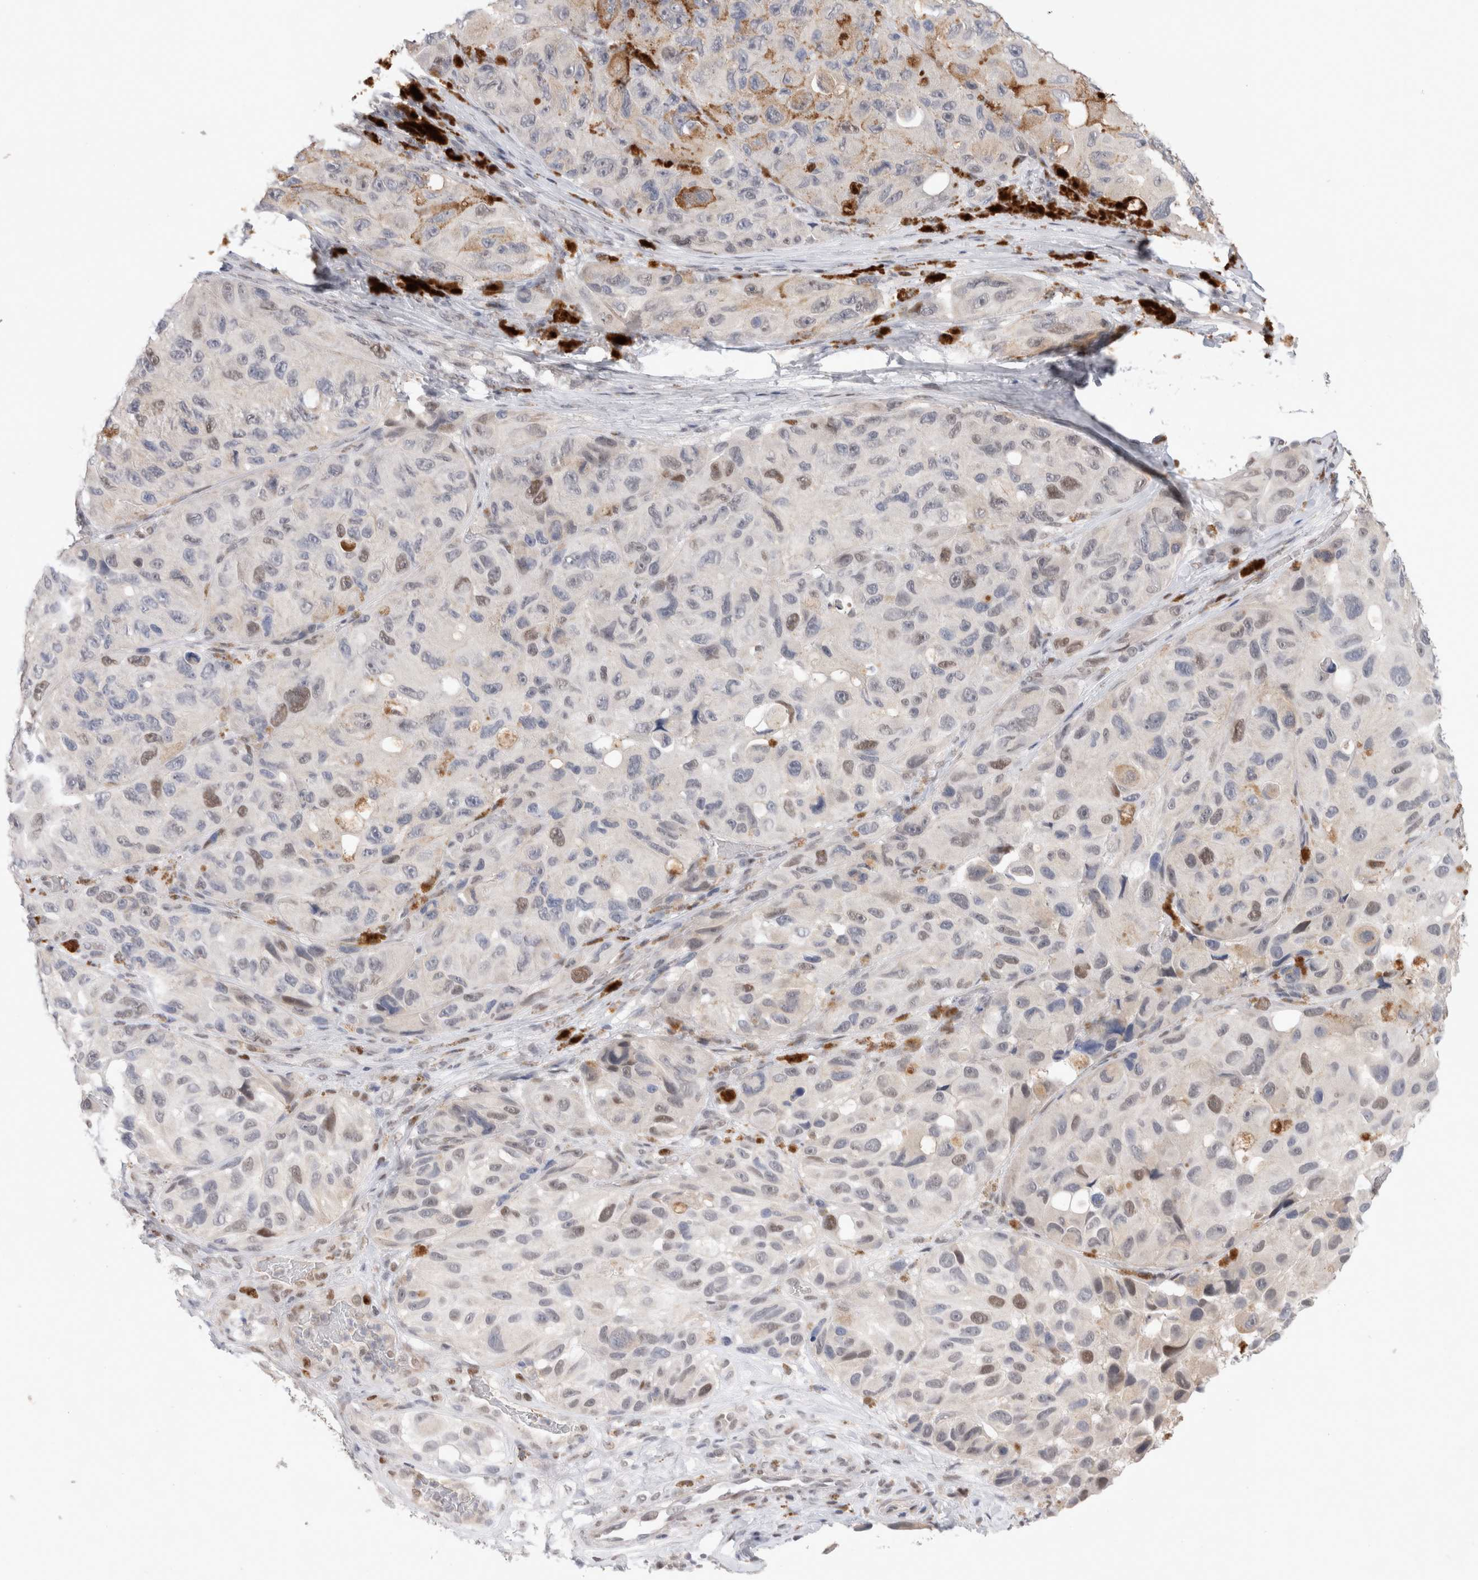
{"staining": {"intensity": "weak", "quantity": "<25%", "location": "nuclear"}, "tissue": "melanoma", "cell_type": "Tumor cells", "image_type": "cancer", "snomed": [{"axis": "morphology", "description": "Malignant melanoma, NOS"}, {"axis": "topography", "description": "Skin"}], "caption": "This is an IHC photomicrograph of malignant melanoma. There is no positivity in tumor cells.", "gene": "KNL1", "patient": {"sex": "female", "age": 73}}